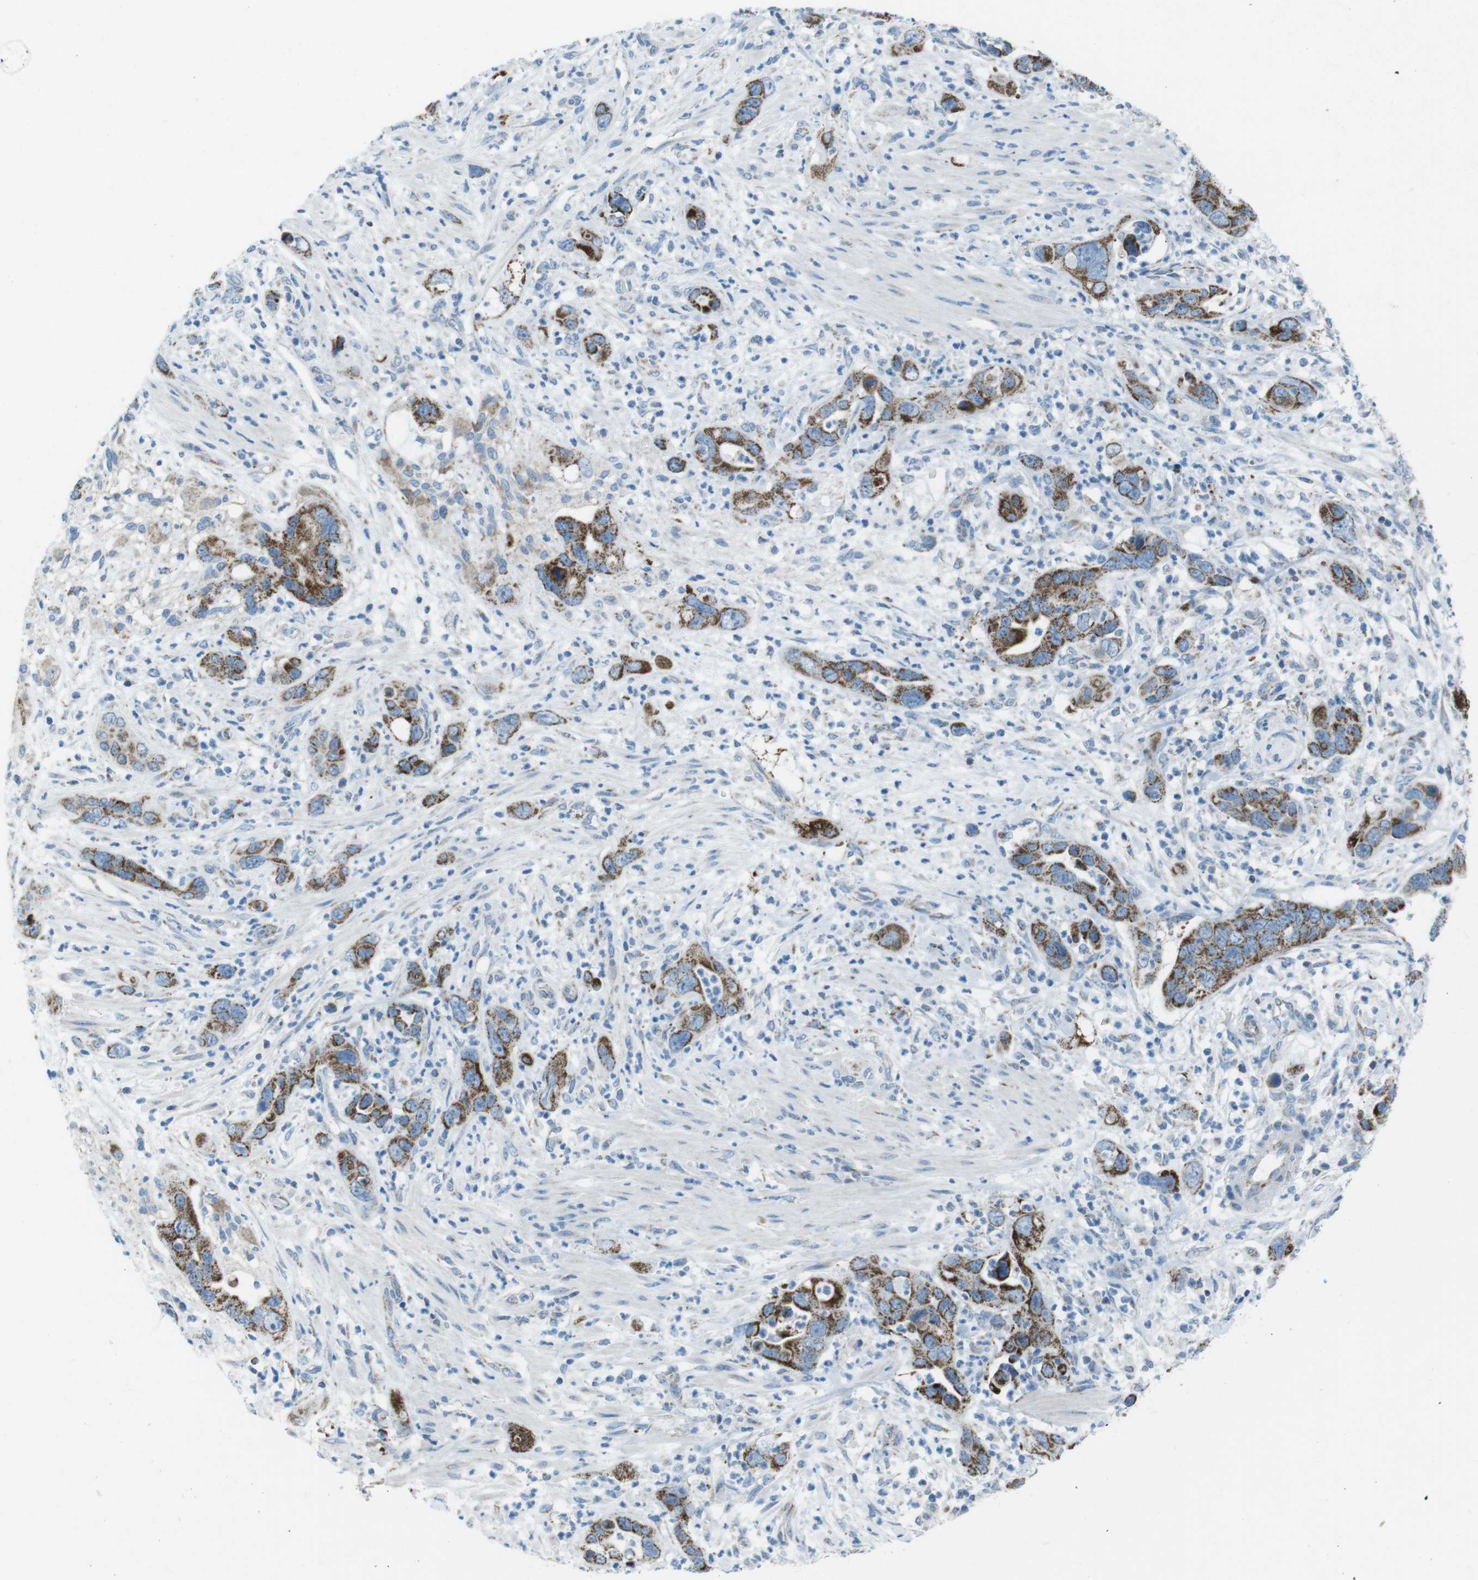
{"staining": {"intensity": "strong", "quantity": "25%-75%", "location": "cytoplasmic/membranous"}, "tissue": "pancreatic cancer", "cell_type": "Tumor cells", "image_type": "cancer", "snomed": [{"axis": "morphology", "description": "Adenocarcinoma, NOS"}, {"axis": "topography", "description": "Pancreas"}], "caption": "Tumor cells reveal strong cytoplasmic/membranous staining in about 25%-75% of cells in adenocarcinoma (pancreatic).", "gene": "DNAJA3", "patient": {"sex": "female", "age": 71}}